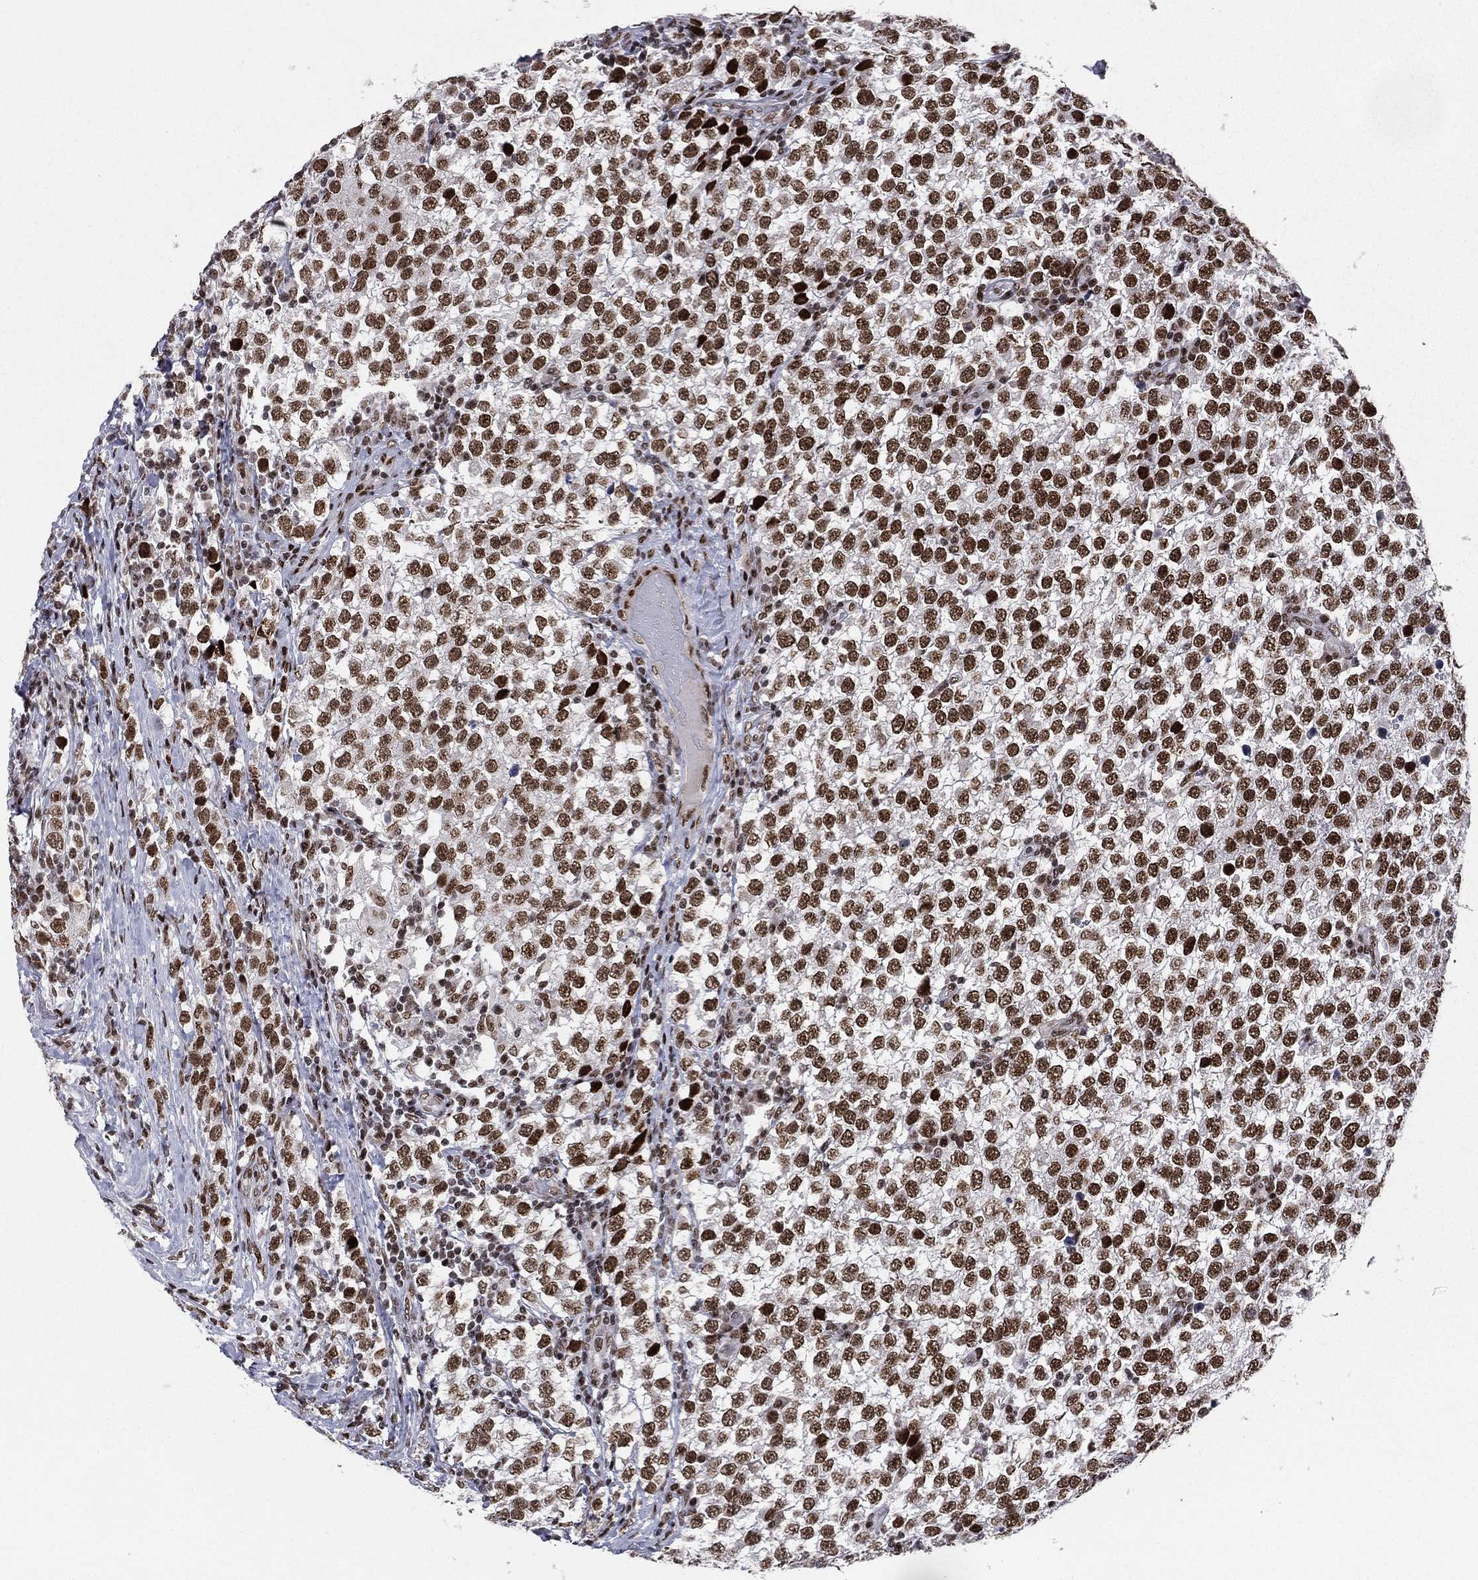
{"staining": {"intensity": "strong", "quantity": ">75%", "location": "nuclear"}, "tissue": "testis cancer", "cell_type": "Tumor cells", "image_type": "cancer", "snomed": [{"axis": "morphology", "description": "Seminoma, NOS"}, {"axis": "topography", "description": "Testis"}], "caption": "Protein staining exhibits strong nuclear expression in about >75% of tumor cells in testis cancer (seminoma). Using DAB (brown) and hematoxylin (blue) stains, captured at high magnification using brightfield microscopy.", "gene": "RTF1", "patient": {"sex": "male", "age": 34}}